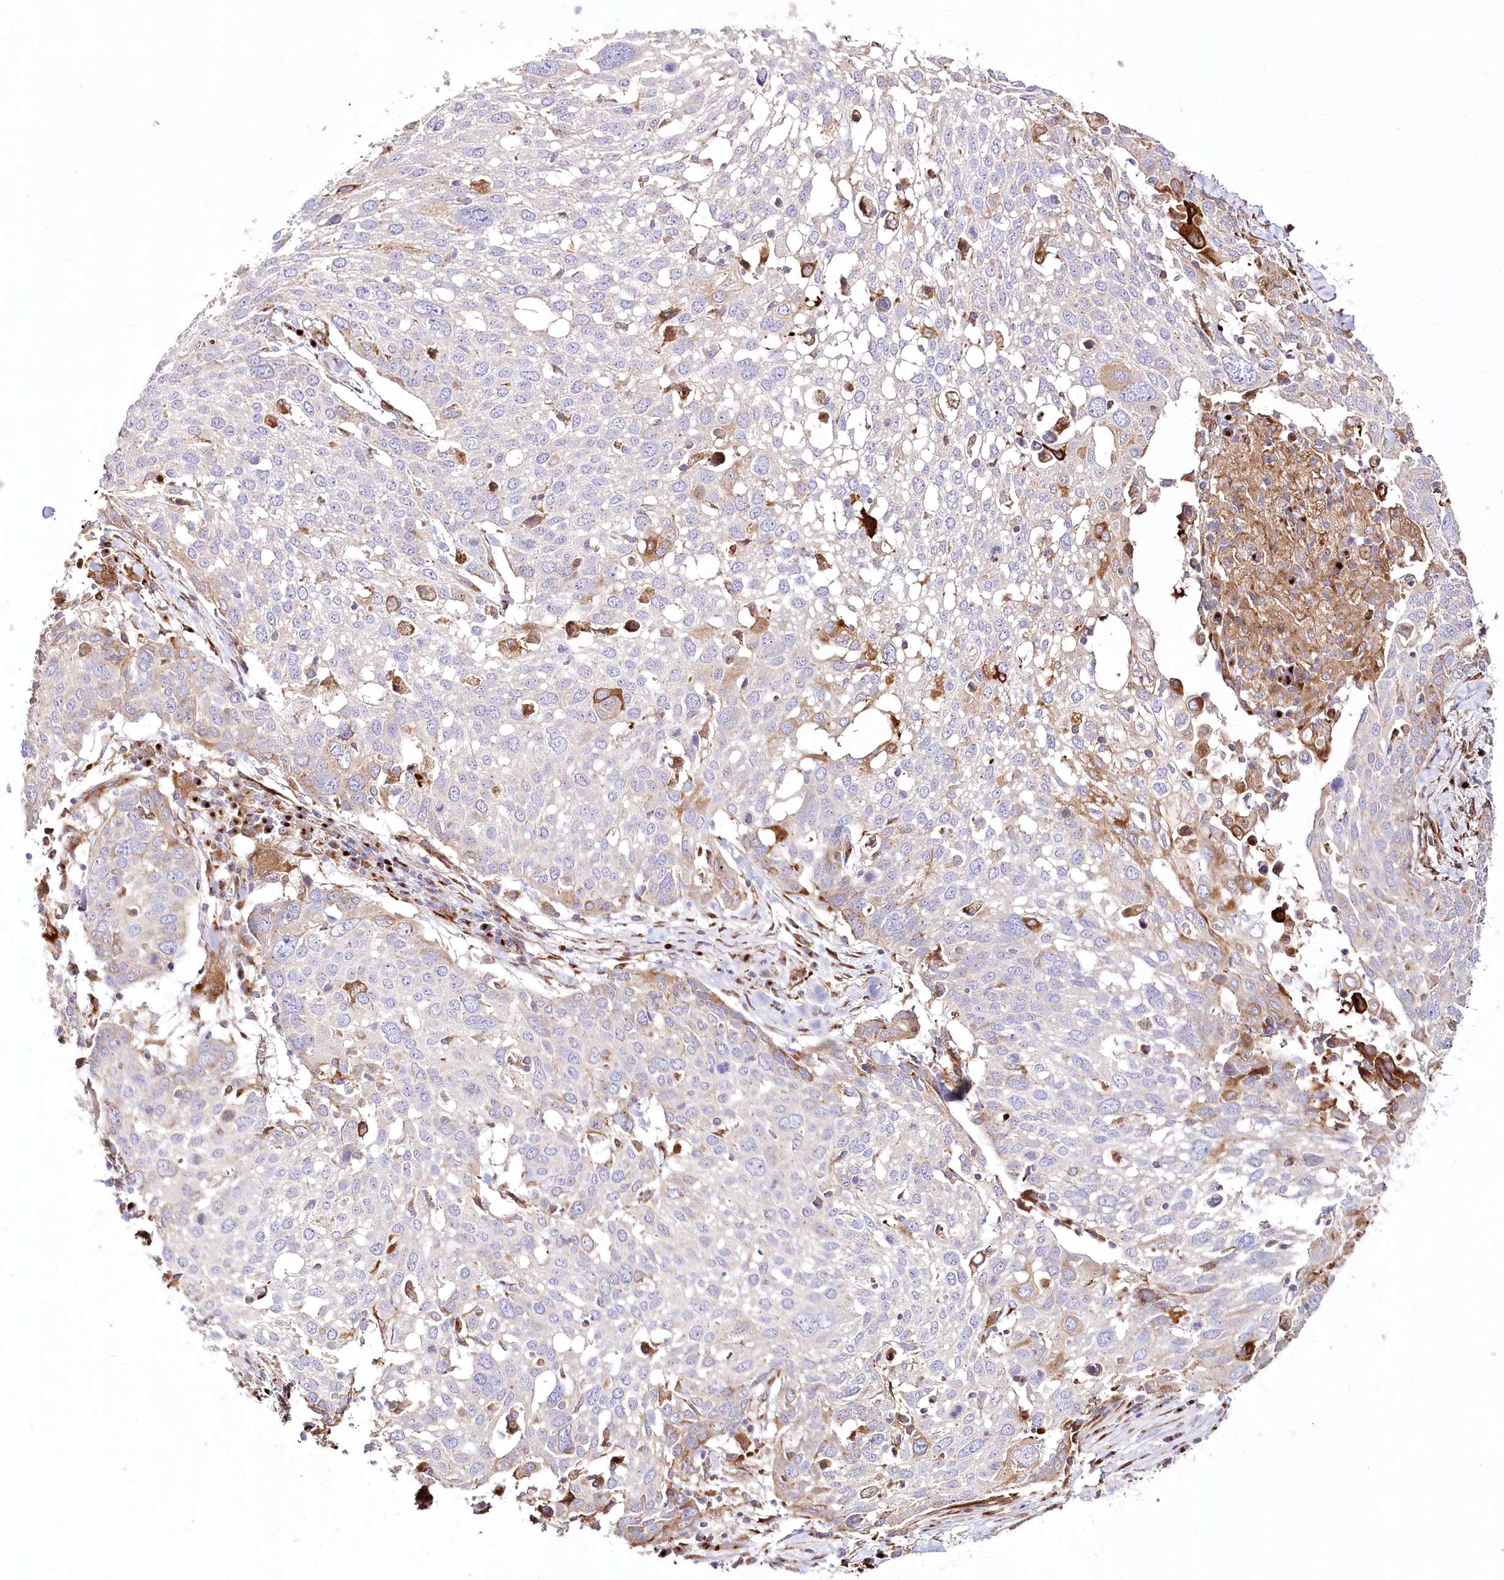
{"staining": {"intensity": "moderate", "quantity": "<25%", "location": "cytoplasmic/membranous"}, "tissue": "lung cancer", "cell_type": "Tumor cells", "image_type": "cancer", "snomed": [{"axis": "morphology", "description": "Squamous cell carcinoma, NOS"}, {"axis": "topography", "description": "Lung"}], "caption": "Protein analysis of squamous cell carcinoma (lung) tissue shows moderate cytoplasmic/membranous staining in about <25% of tumor cells. (DAB (3,3'-diaminobenzidine) IHC, brown staining for protein, blue staining for nuclei).", "gene": "ABRAXAS2", "patient": {"sex": "male", "age": 65}}